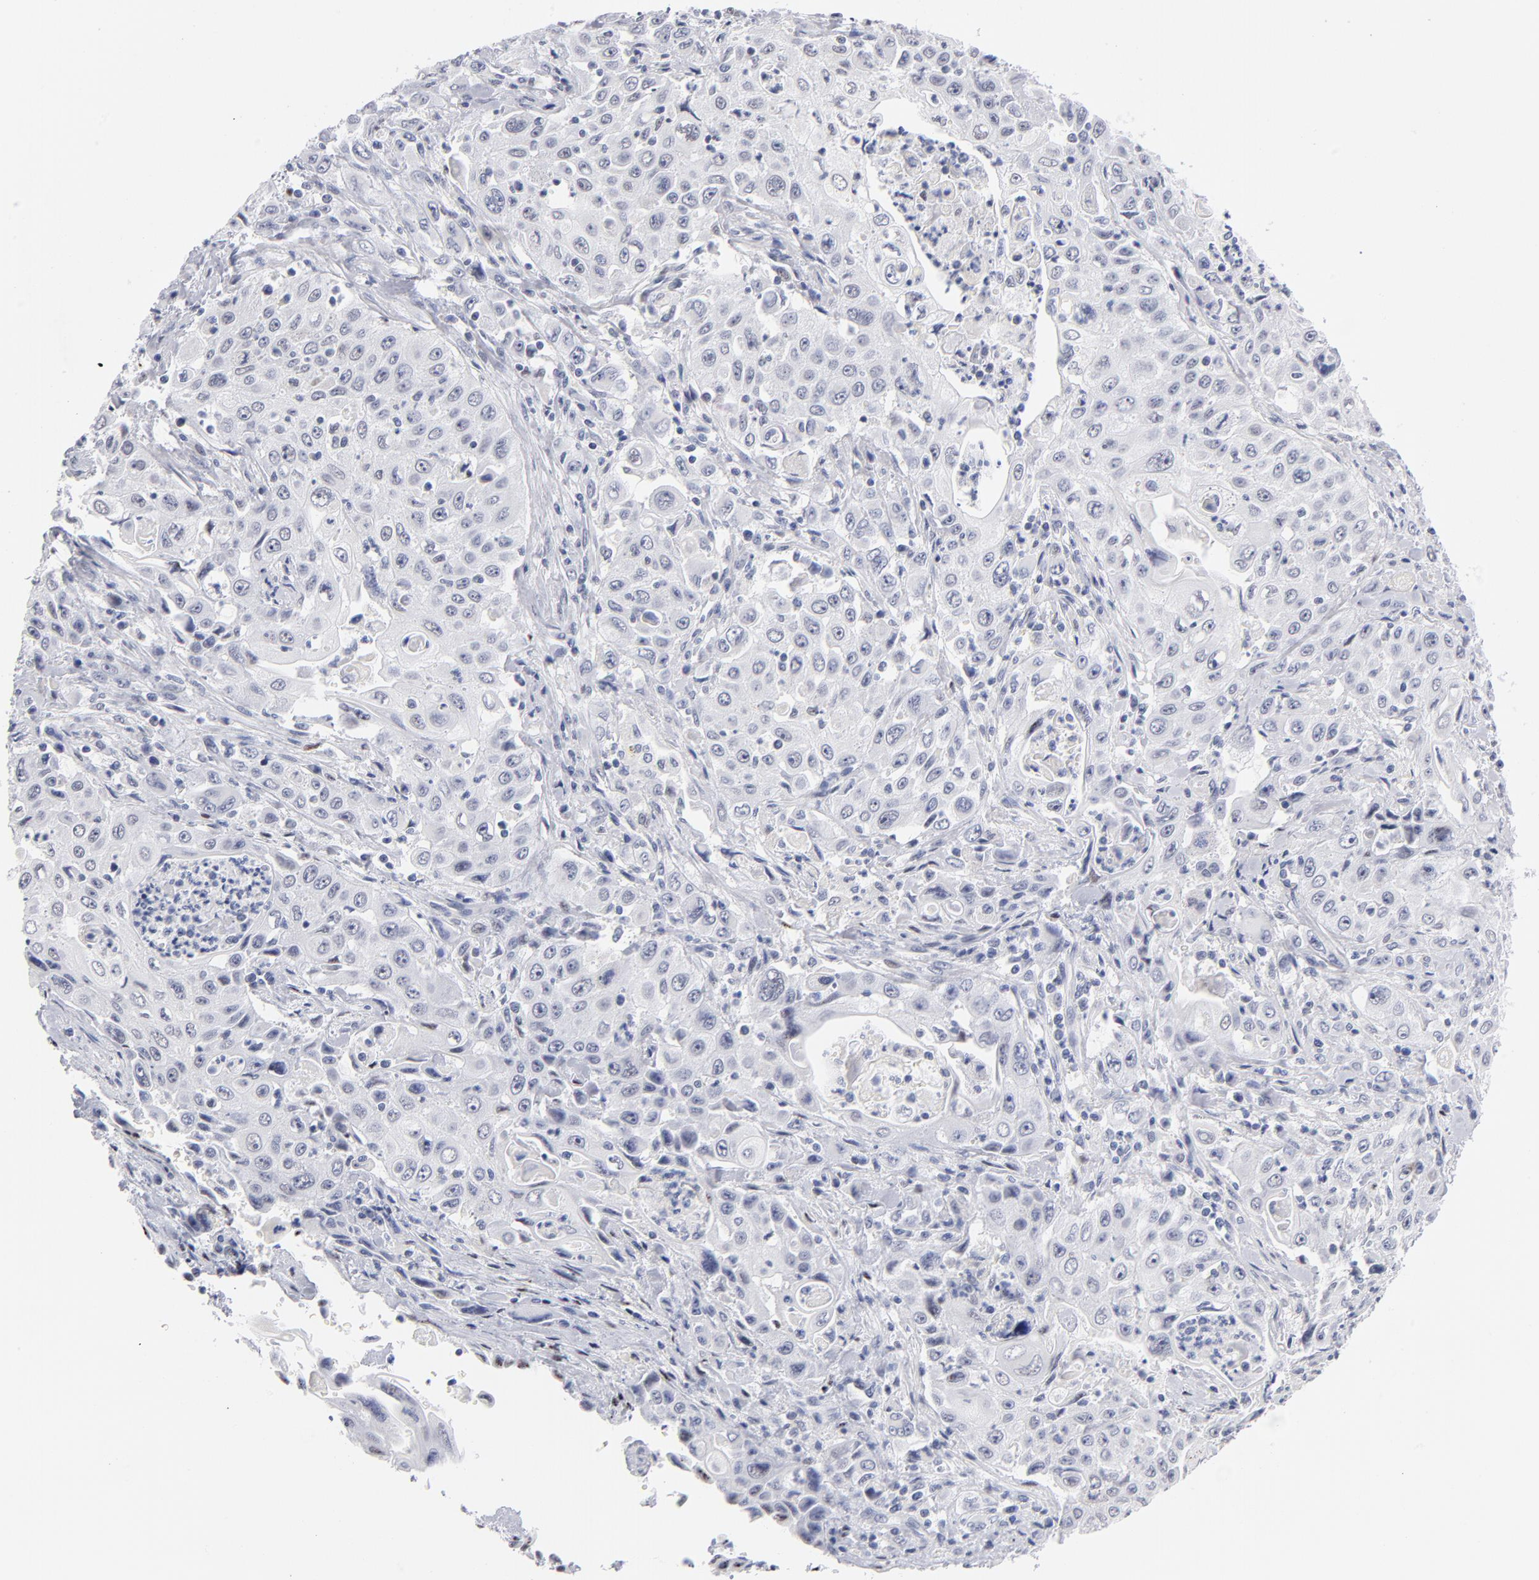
{"staining": {"intensity": "negative", "quantity": "none", "location": "none"}, "tissue": "pancreatic cancer", "cell_type": "Tumor cells", "image_type": "cancer", "snomed": [{"axis": "morphology", "description": "Adenocarcinoma, NOS"}, {"axis": "topography", "description": "Pancreas"}], "caption": "Pancreatic cancer was stained to show a protein in brown. There is no significant staining in tumor cells.", "gene": "KHNYN", "patient": {"sex": "male", "age": 70}}